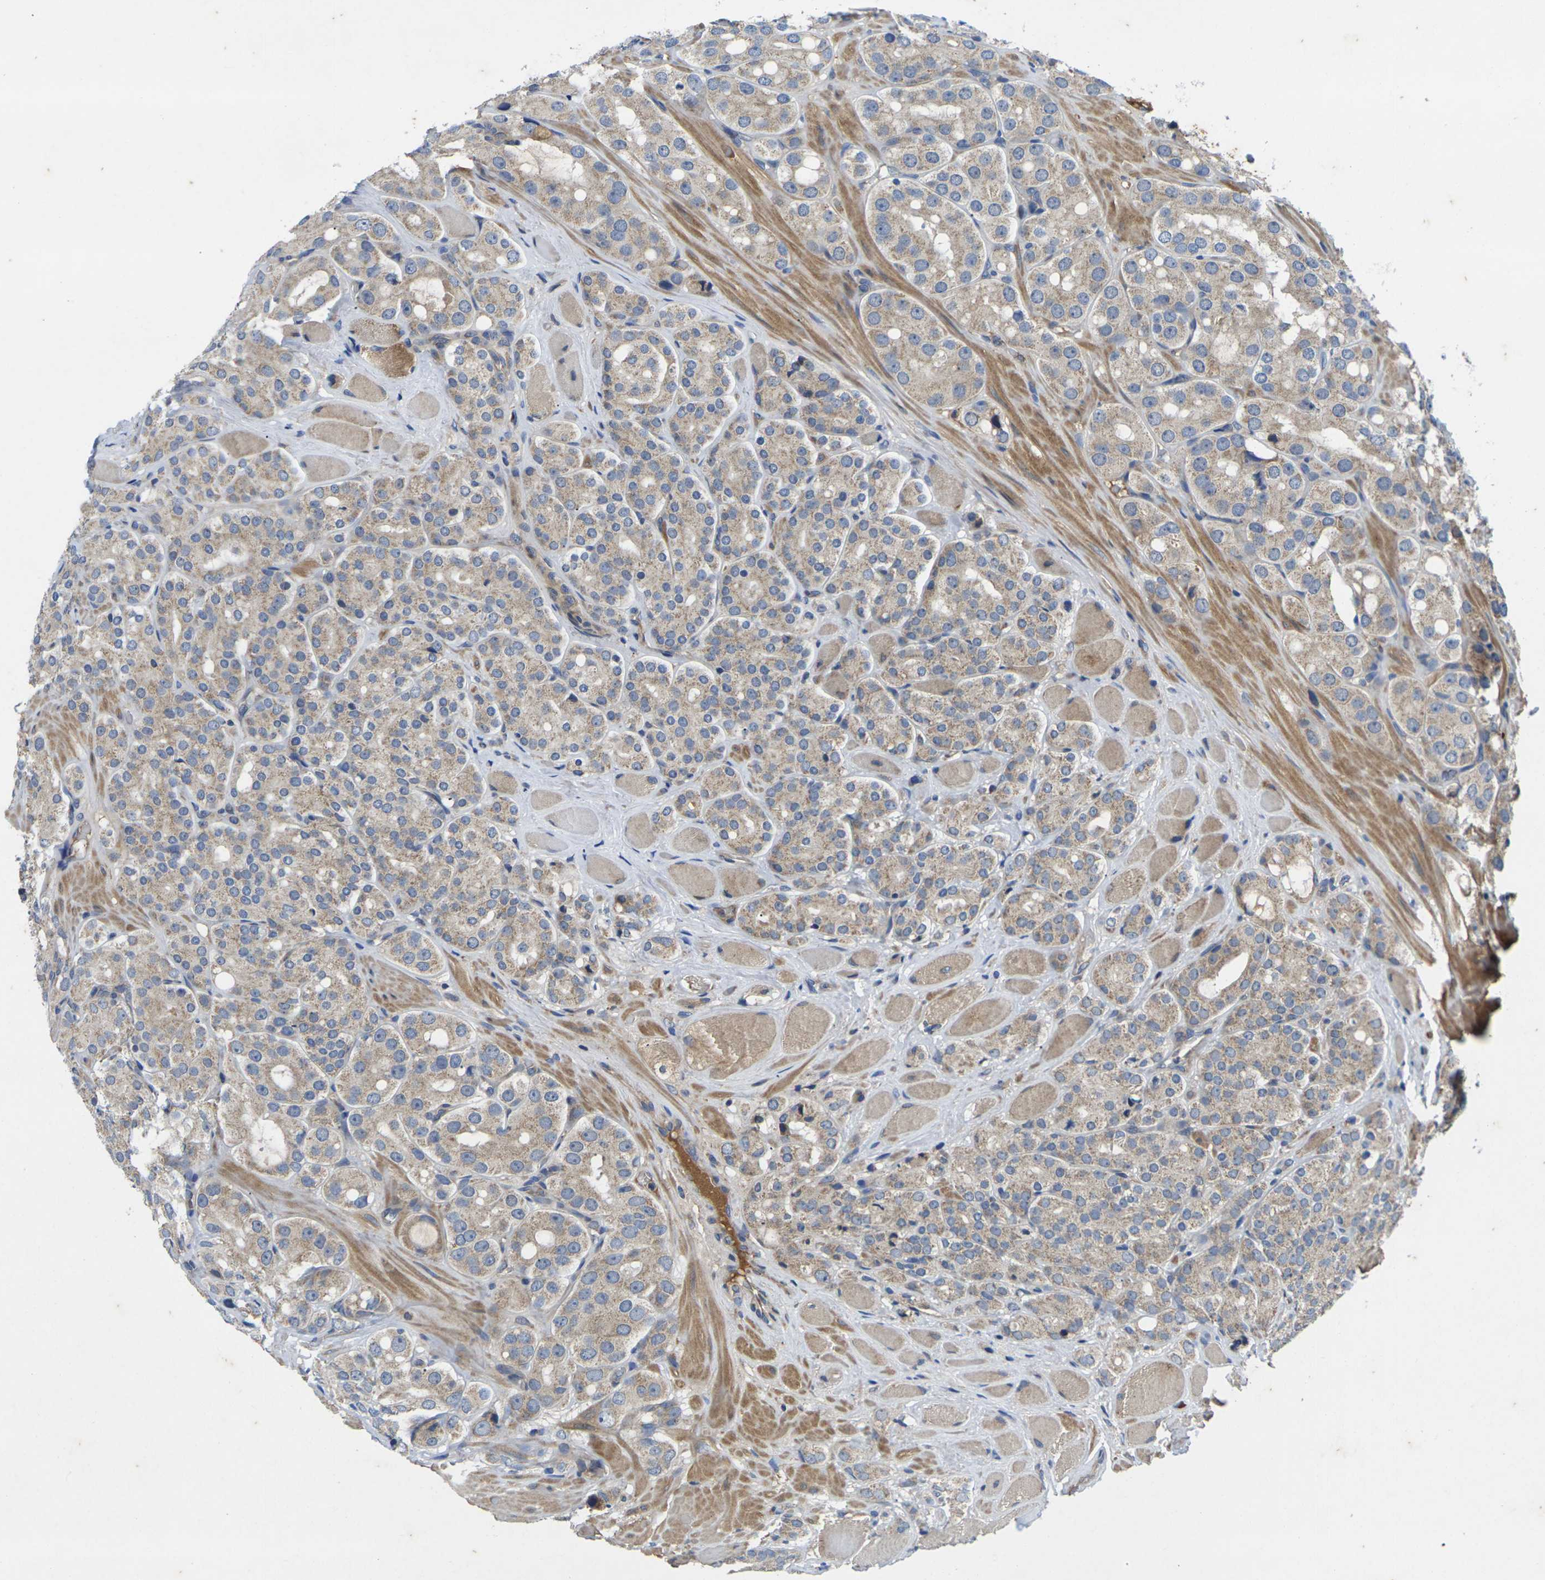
{"staining": {"intensity": "weak", "quantity": "25%-75%", "location": "cytoplasmic/membranous"}, "tissue": "prostate cancer", "cell_type": "Tumor cells", "image_type": "cancer", "snomed": [{"axis": "morphology", "description": "Adenocarcinoma, High grade"}, {"axis": "topography", "description": "Prostate"}], "caption": "Prostate cancer stained with a protein marker reveals weak staining in tumor cells.", "gene": "KIF1B", "patient": {"sex": "male", "age": 65}}